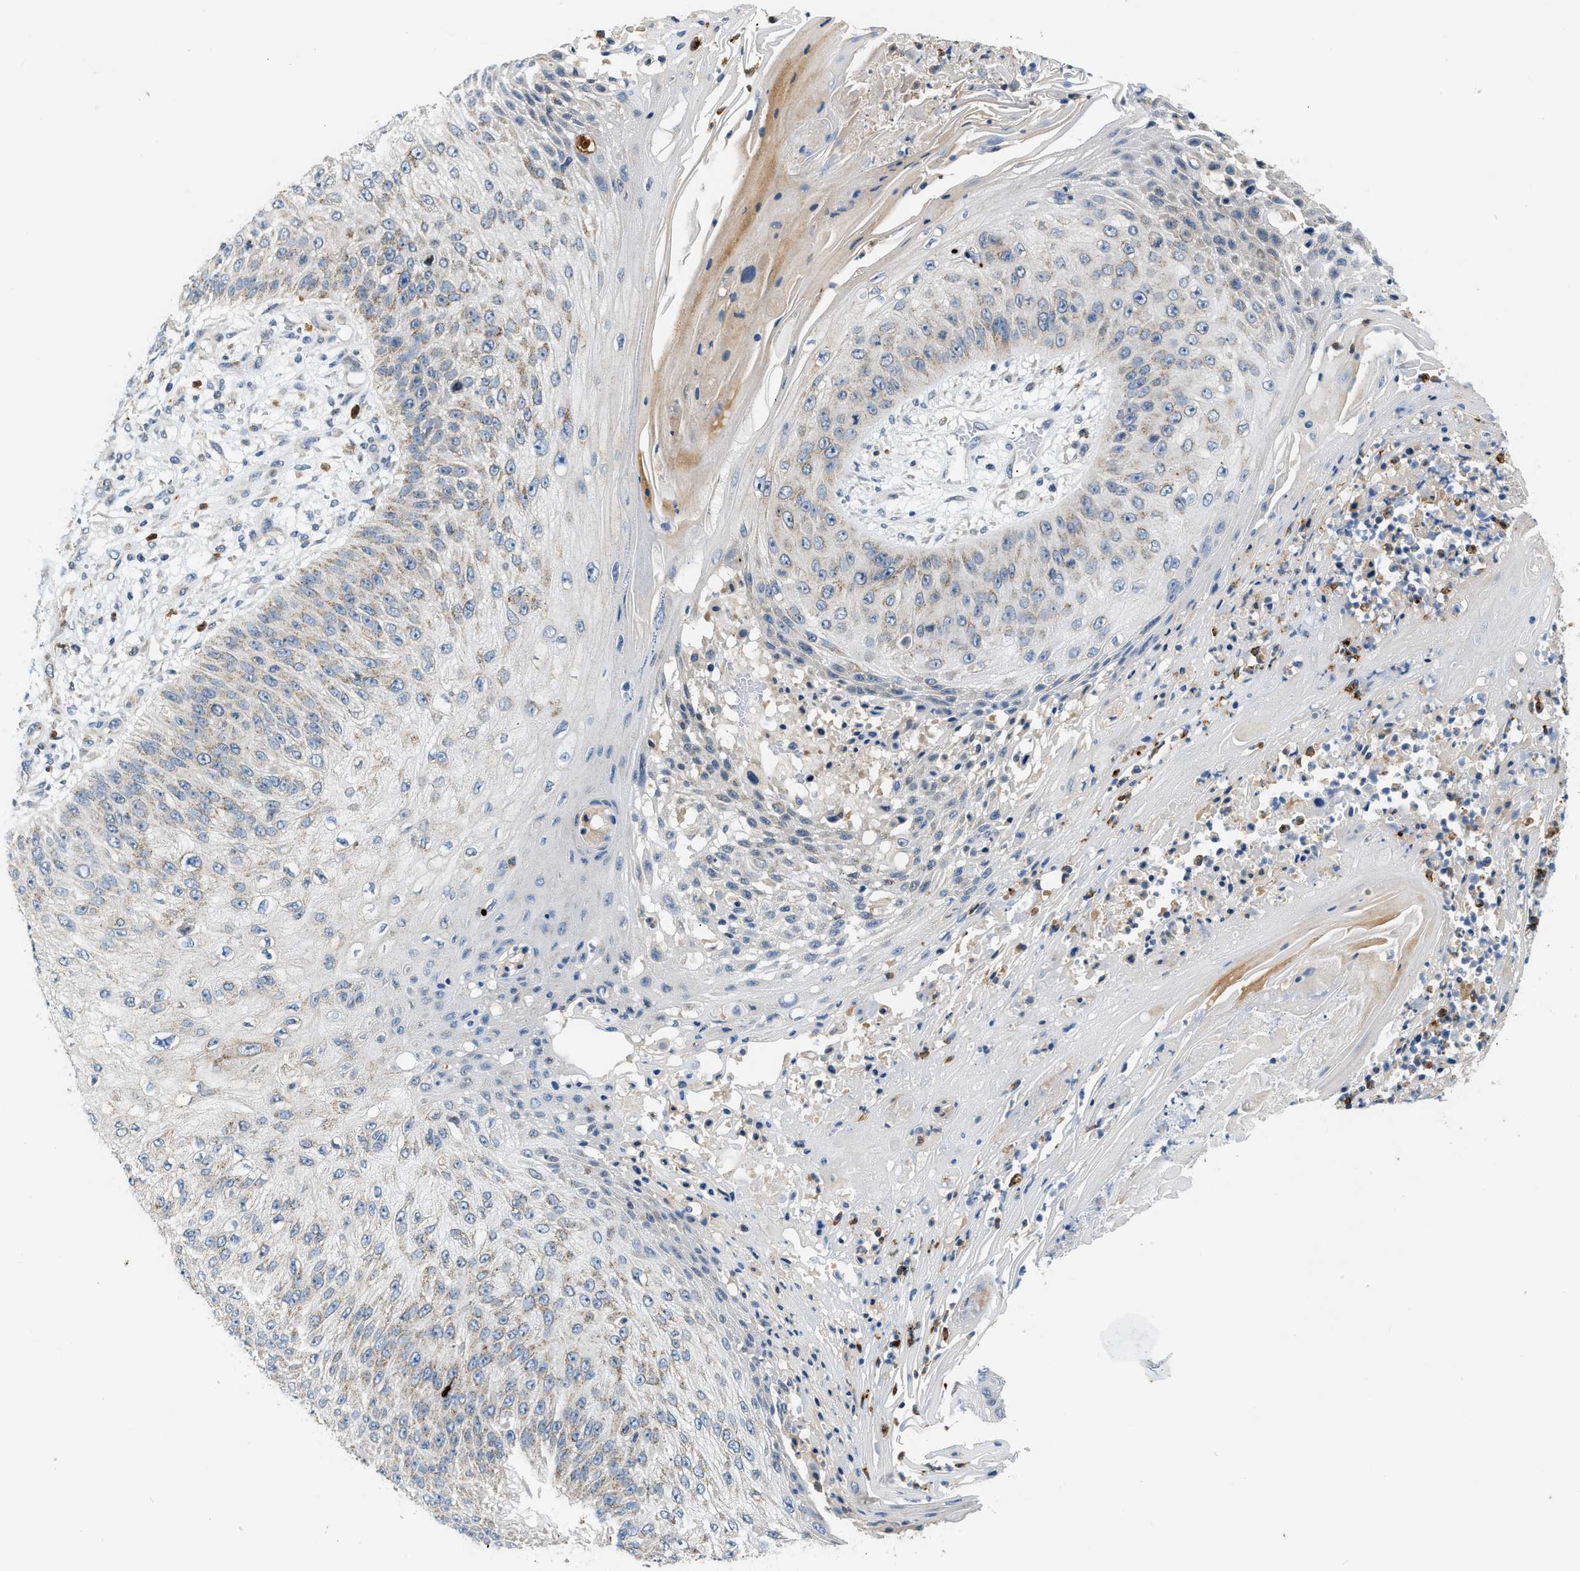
{"staining": {"intensity": "weak", "quantity": "<25%", "location": "cytoplasmic/membranous"}, "tissue": "skin cancer", "cell_type": "Tumor cells", "image_type": "cancer", "snomed": [{"axis": "morphology", "description": "Squamous cell carcinoma, NOS"}, {"axis": "topography", "description": "Skin"}], "caption": "Tumor cells are negative for protein expression in human squamous cell carcinoma (skin). (DAB (3,3'-diaminobenzidine) immunohistochemistry, high magnification).", "gene": "TOMM34", "patient": {"sex": "female", "age": 80}}